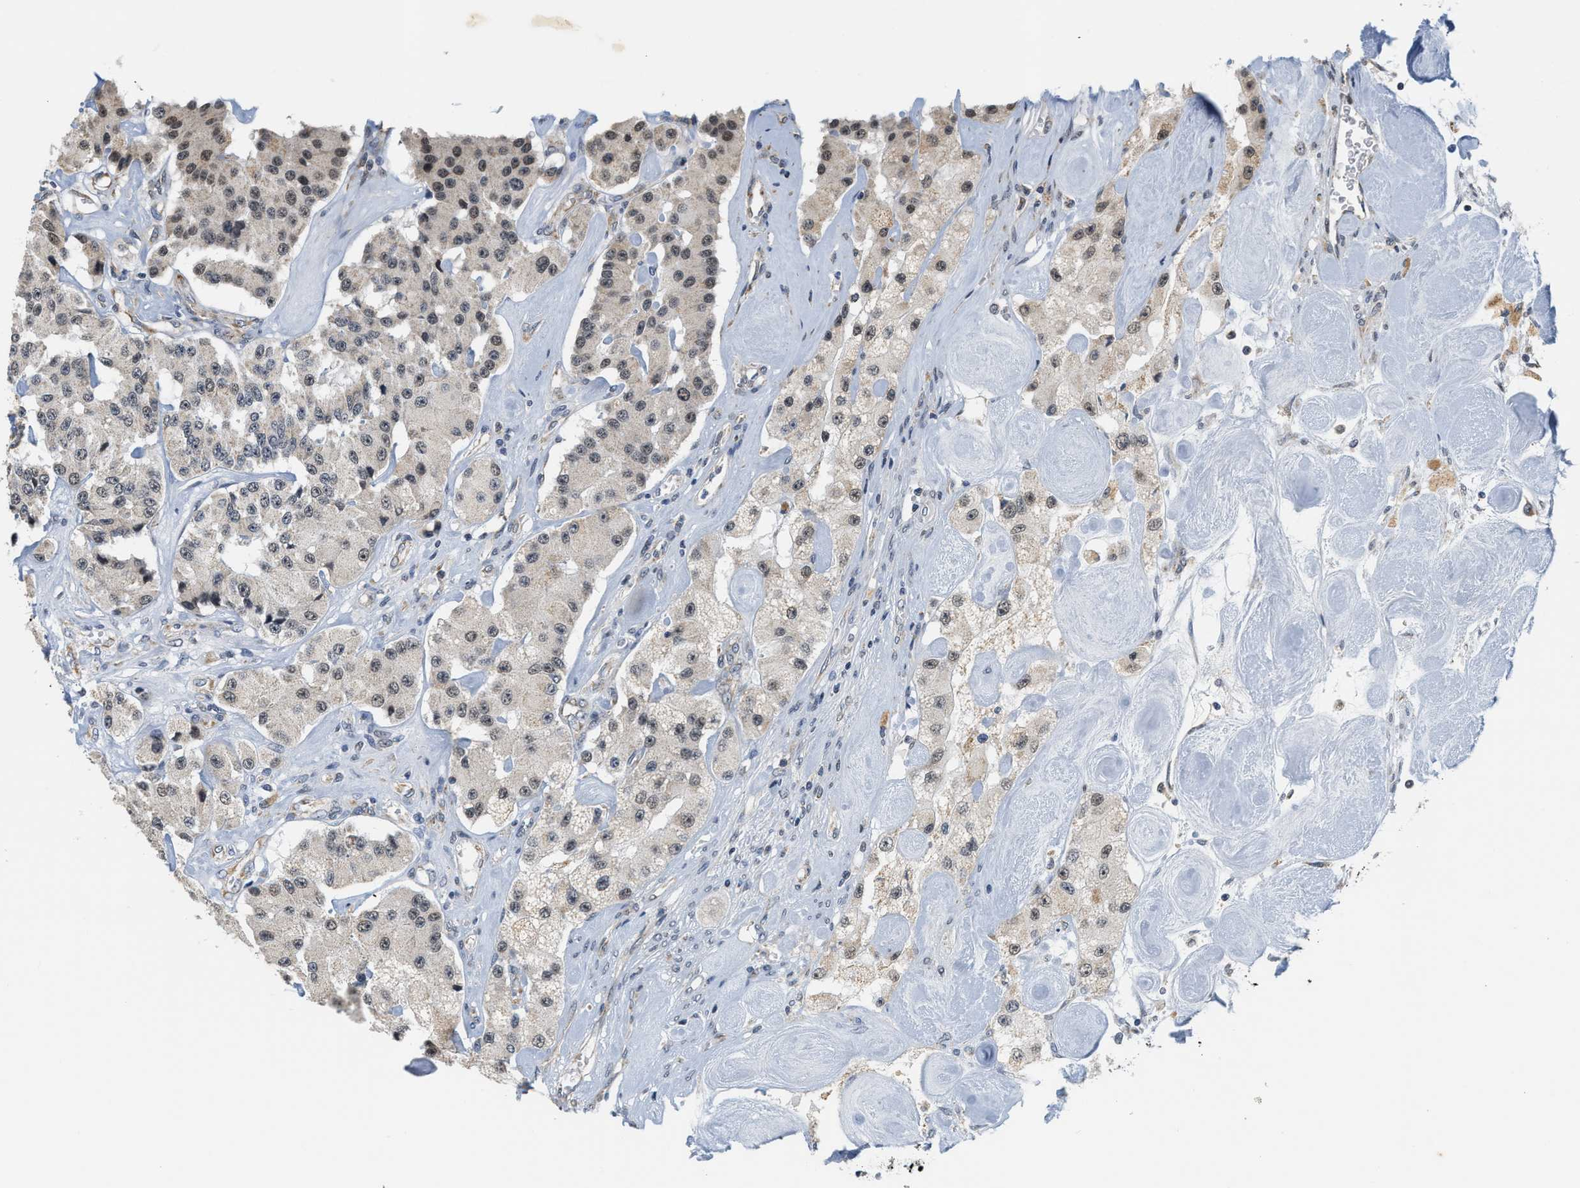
{"staining": {"intensity": "weak", "quantity": "25%-75%", "location": "nuclear"}, "tissue": "carcinoid", "cell_type": "Tumor cells", "image_type": "cancer", "snomed": [{"axis": "morphology", "description": "Carcinoid, malignant, NOS"}, {"axis": "topography", "description": "Pancreas"}], "caption": "The histopathology image displays staining of carcinoid (malignant), revealing weak nuclear protein staining (brown color) within tumor cells.", "gene": "GIGYF1", "patient": {"sex": "male", "age": 41}}